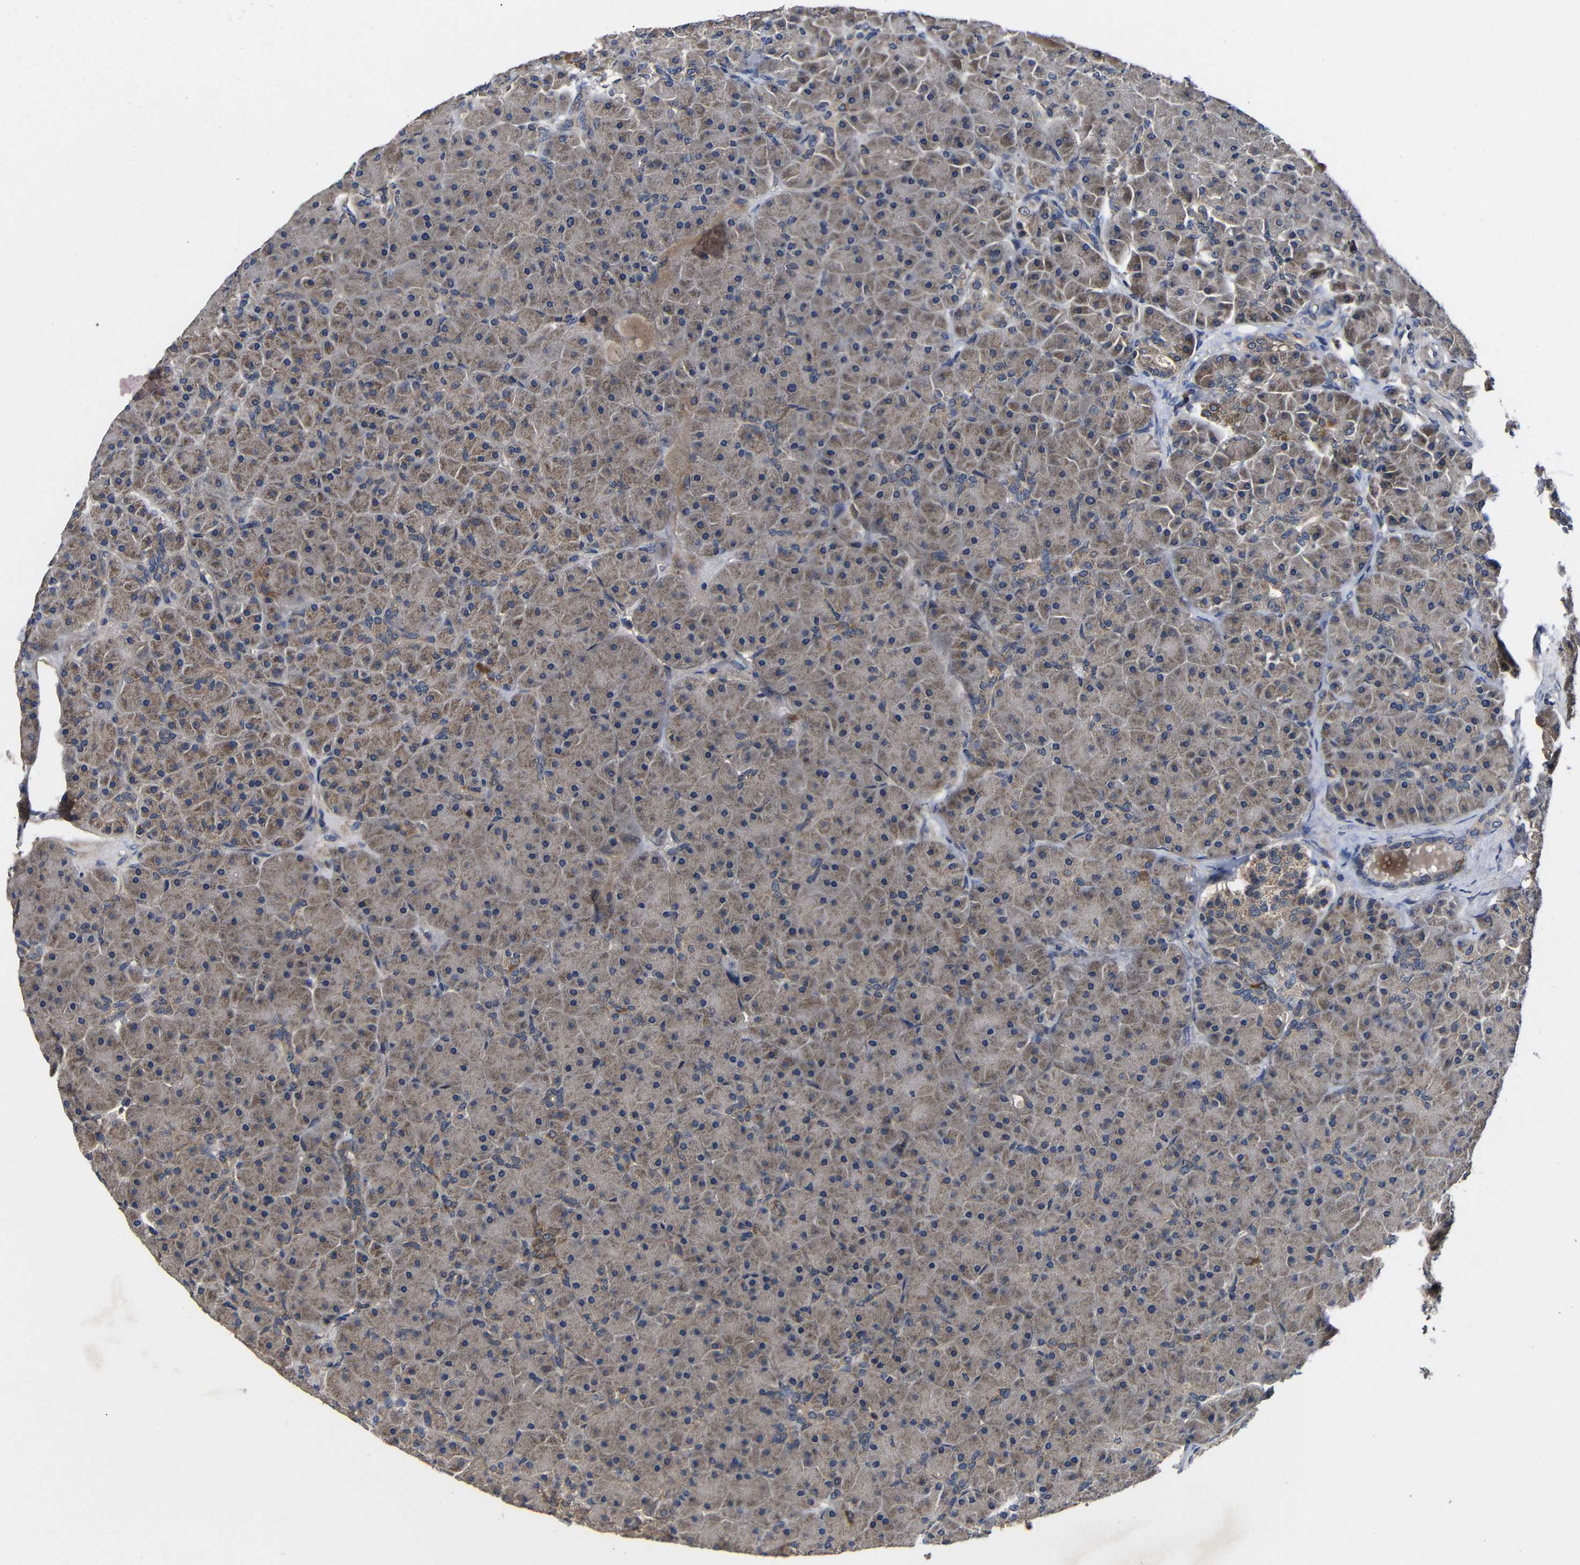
{"staining": {"intensity": "moderate", "quantity": "25%-75%", "location": "cytoplasmic/membranous"}, "tissue": "pancreas", "cell_type": "Exocrine glandular cells", "image_type": "normal", "snomed": [{"axis": "morphology", "description": "Normal tissue, NOS"}, {"axis": "topography", "description": "Pancreas"}], "caption": "Benign pancreas was stained to show a protein in brown. There is medium levels of moderate cytoplasmic/membranous expression in approximately 25%-75% of exocrine glandular cells. The staining was performed using DAB (3,3'-diaminobenzidine) to visualize the protein expression in brown, while the nuclei were stained in blue with hematoxylin (Magnification: 20x).", "gene": "LPAR5", "patient": {"sex": "male", "age": 66}}